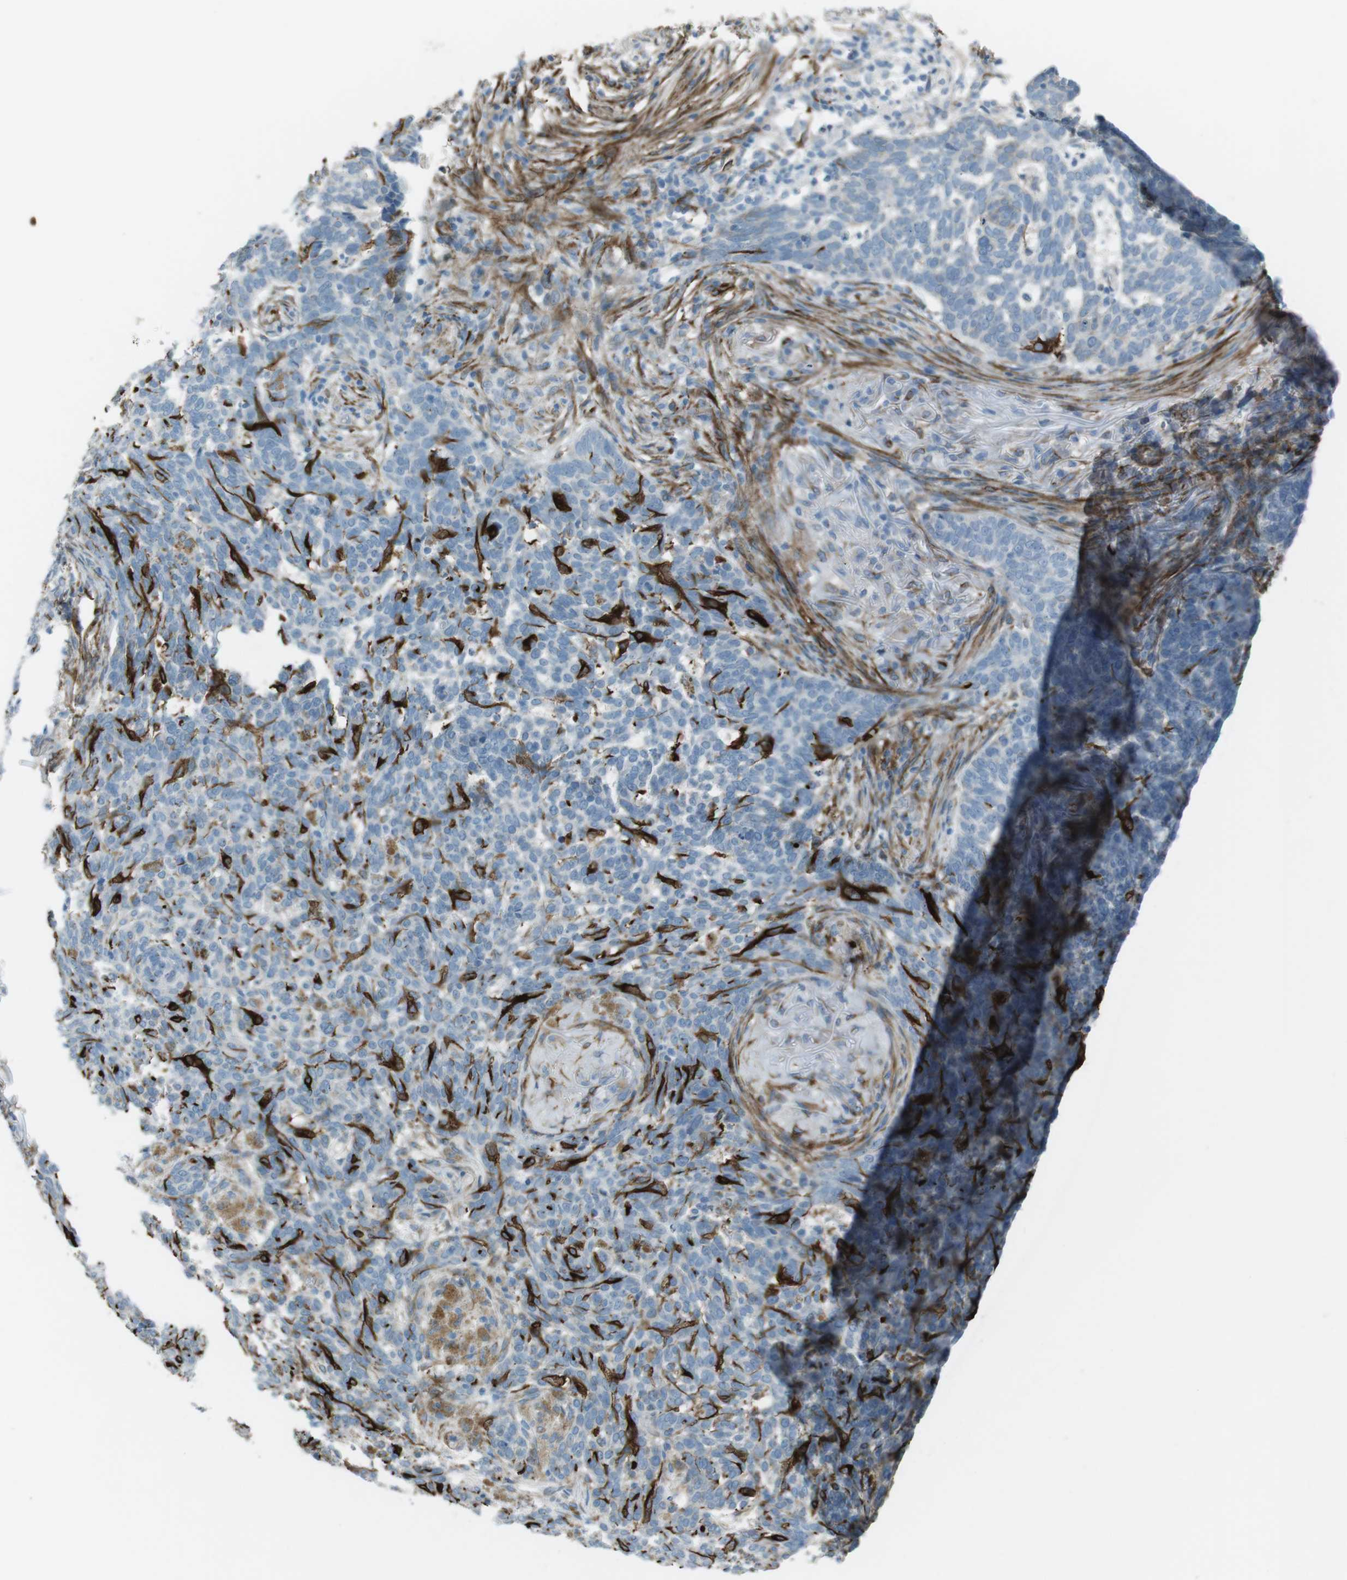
{"staining": {"intensity": "negative", "quantity": "none", "location": "none"}, "tissue": "skin cancer", "cell_type": "Tumor cells", "image_type": "cancer", "snomed": [{"axis": "morphology", "description": "Basal cell carcinoma"}, {"axis": "topography", "description": "Skin"}], "caption": "Immunohistochemical staining of skin cancer (basal cell carcinoma) shows no significant positivity in tumor cells. (Stains: DAB immunohistochemistry with hematoxylin counter stain, Microscopy: brightfield microscopy at high magnification).", "gene": "TUBB2A", "patient": {"sex": "male", "age": 85}}